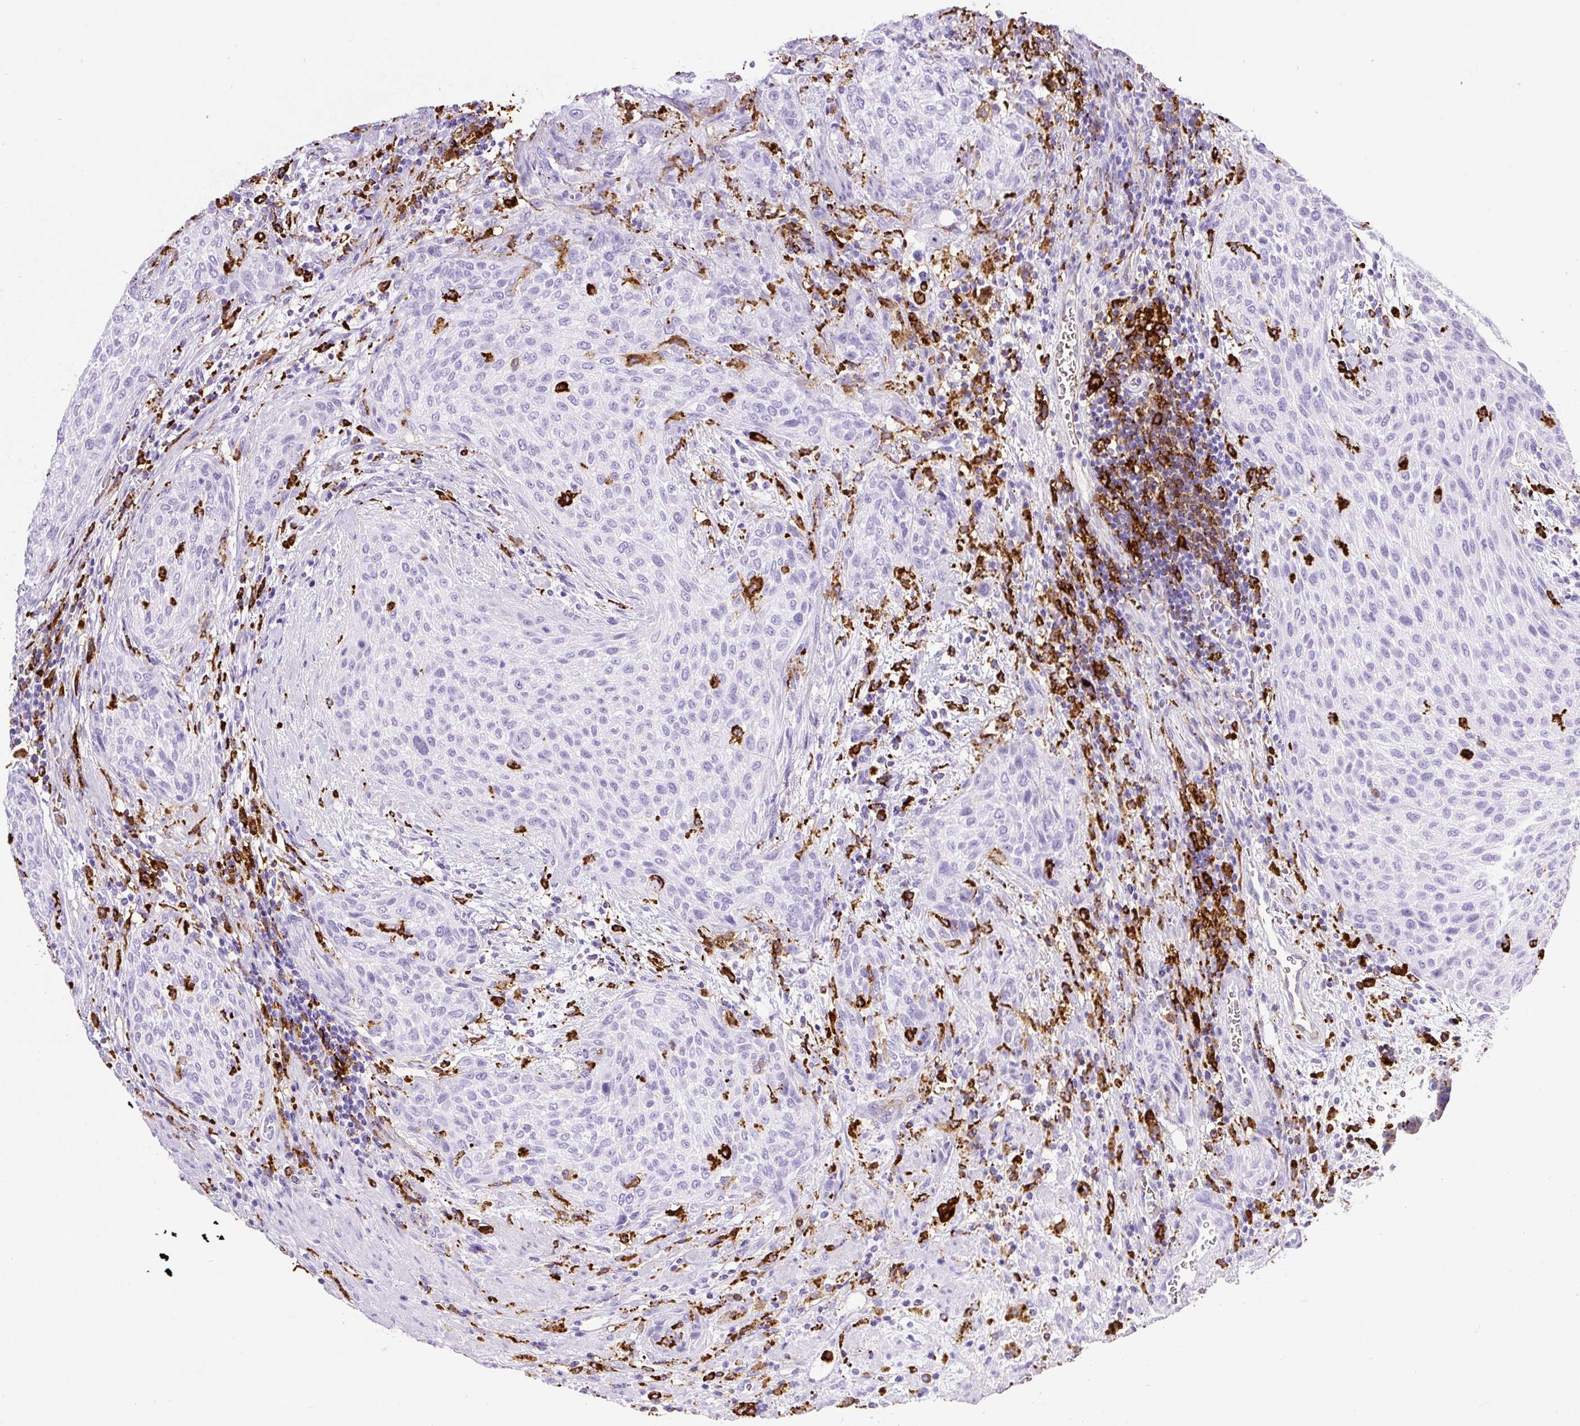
{"staining": {"intensity": "negative", "quantity": "none", "location": "none"}, "tissue": "urothelial cancer", "cell_type": "Tumor cells", "image_type": "cancer", "snomed": [{"axis": "morphology", "description": "Urothelial carcinoma, High grade"}, {"axis": "topography", "description": "Urinary bladder"}], "caption": "IHC histopathology image of human high-grade urothelial carcinoma stained for a protein (brown), which reveals no staining in tumor cells. (DAB immunohistochemistry (IHC) with hematoxylin counter stain).", "gene": "HLA-DRA", "patient": {"sex": "male", "age": 35}}